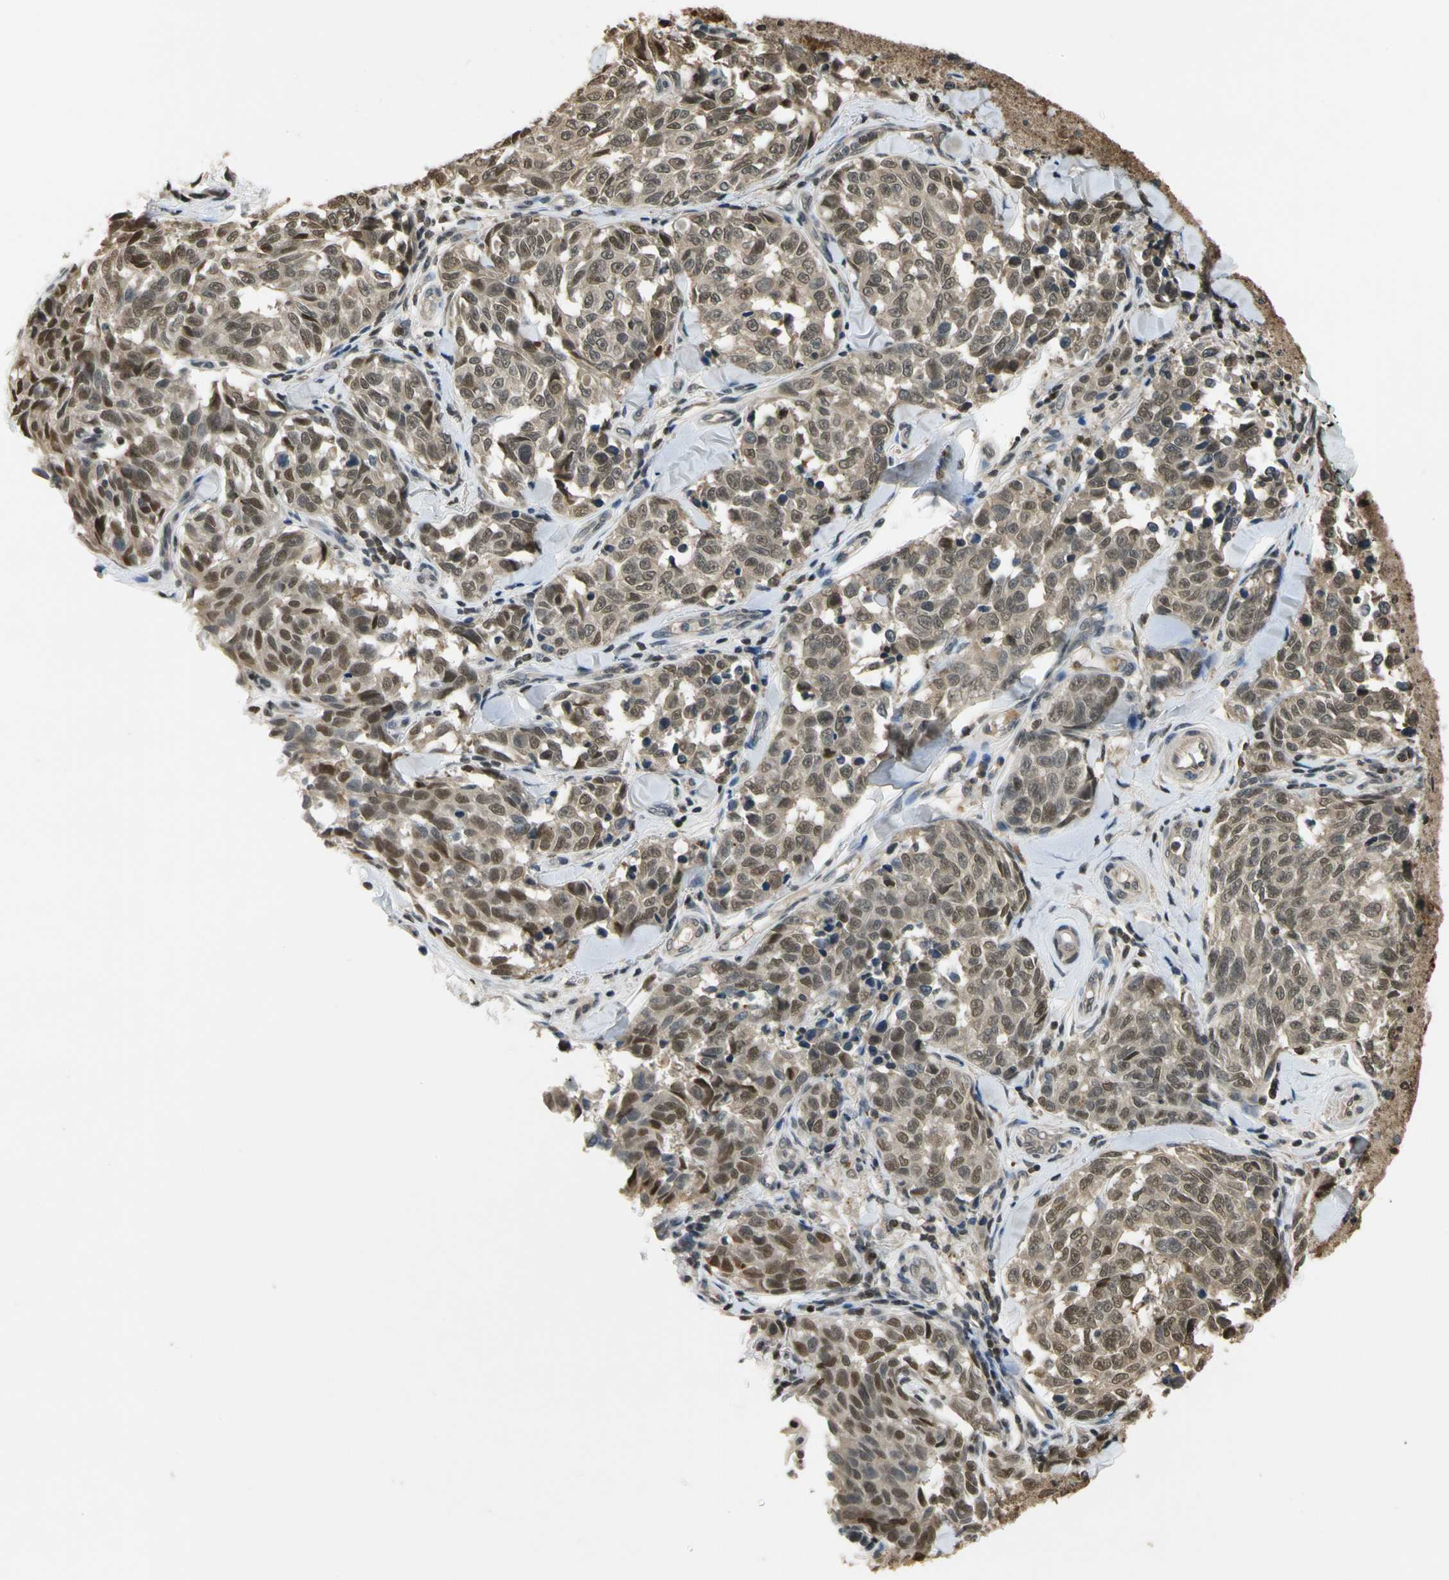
{"staining": {"intensity": "weak", "quantity": ">75%", "location": "cytoplasmic/membranous,nuclear"}, "tissue": "melanoma", "cell_type": "Tumor cells", "image_type": "cancer", "snomed": [{"axis": "morphology", "description": "Malignant melanoma, NOS"}, {"axis": "topography", "description": "Skin"}], "caption": "Tumor cells demonstrate low levels of weak cytoplasmic/membranous and nuclear positivity in approximately >75% of cells in melanoma.", "gene": "SOD1", "patient": {"sex": "female", "age": 64}}